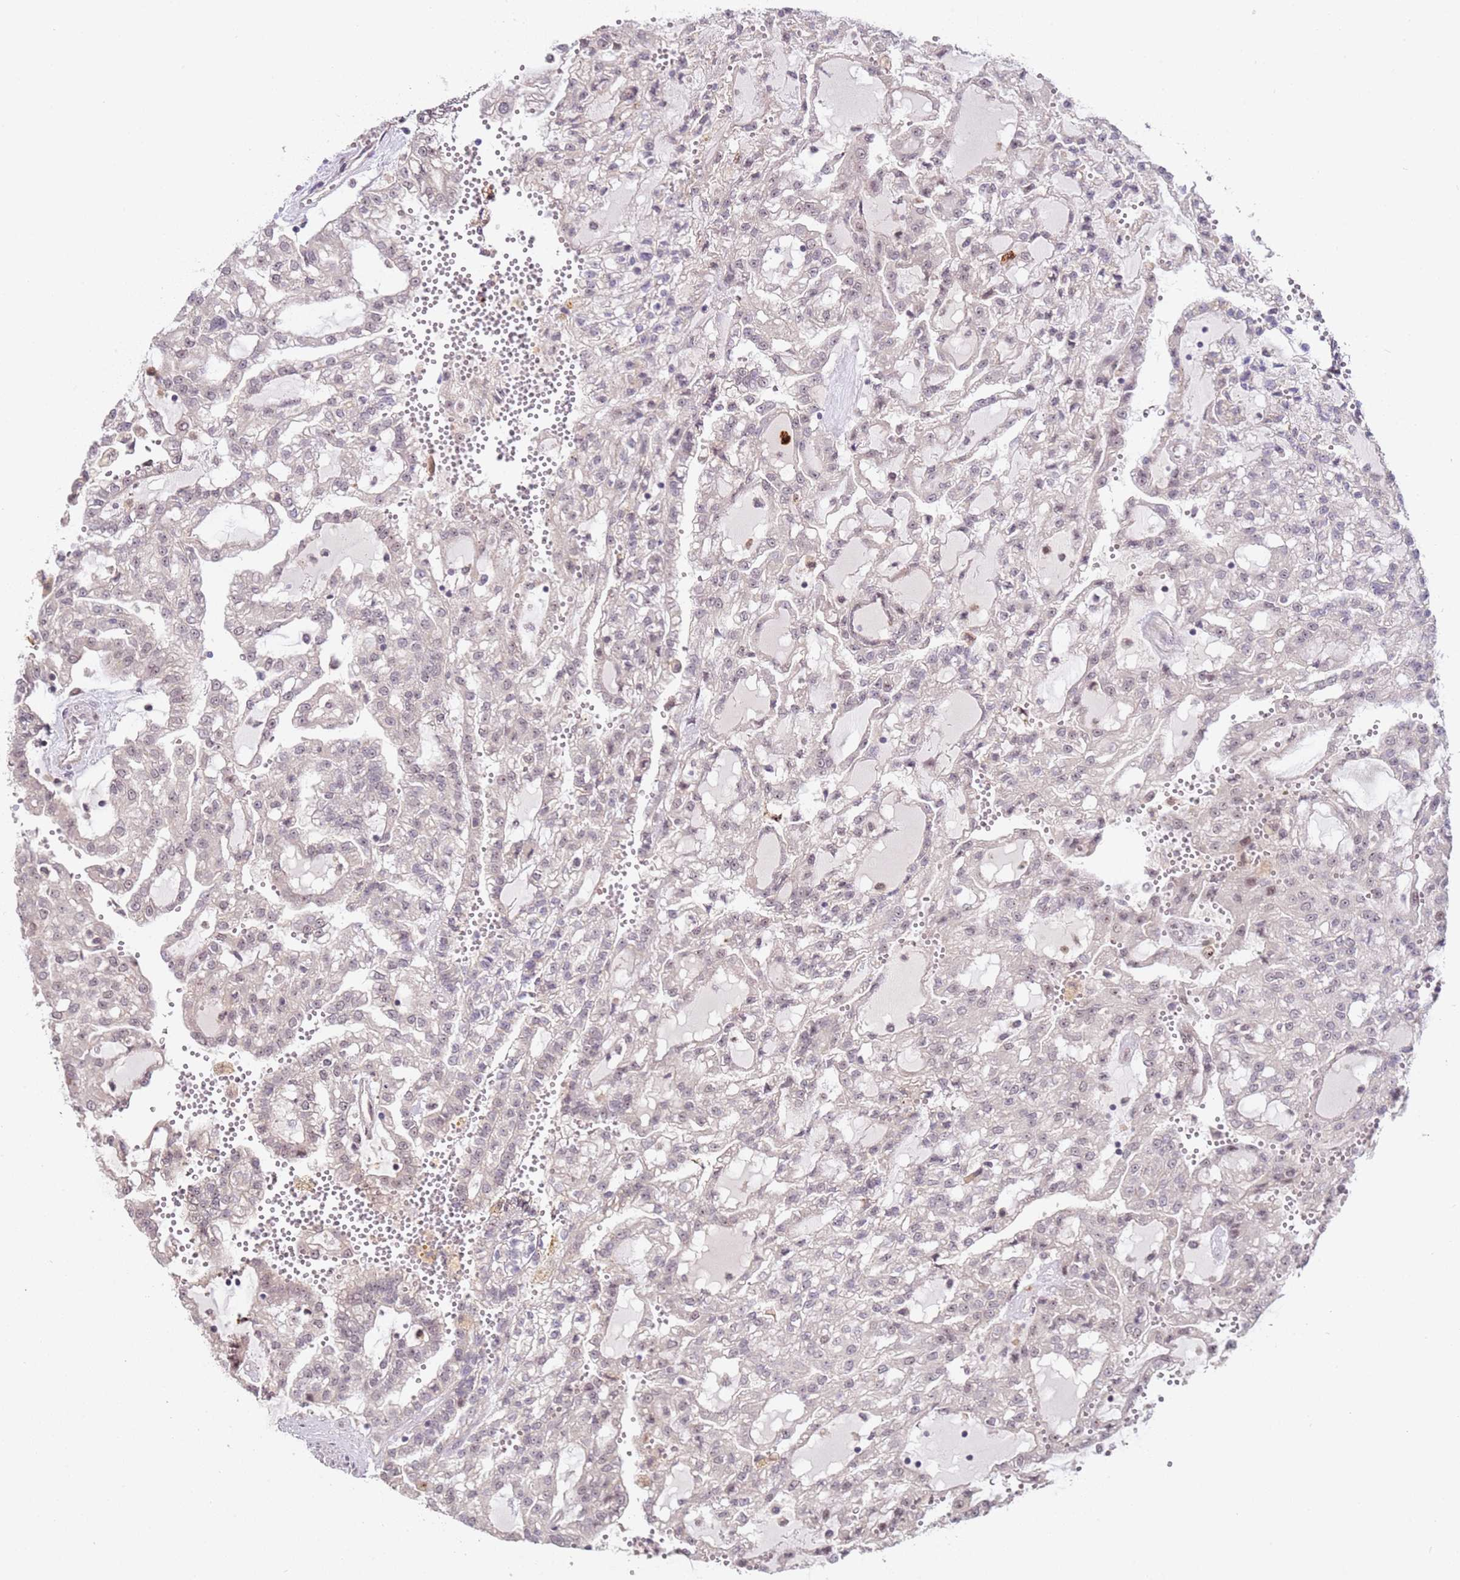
{"staining": {"intensity": "weak", "quantity": "<25%", "location": "nuclear"}, "tissue": "renal cancer", "cell_type": "Tumor cells", "image_type": "cancer", "snomed": [{"axis": "morphology", "description": "Adenocarcinoma, NOS"}, {"axis": "topography", "description": "Kidney"}], "caption": "Immunohistochemistry micrograph of neoplastic tissue: adenocarcinoma (renal) stained with DAB shows no significant protein expression in tumor cells.", "gene": "LGALSL", "patient": {"sex": "male", "age": 63}}